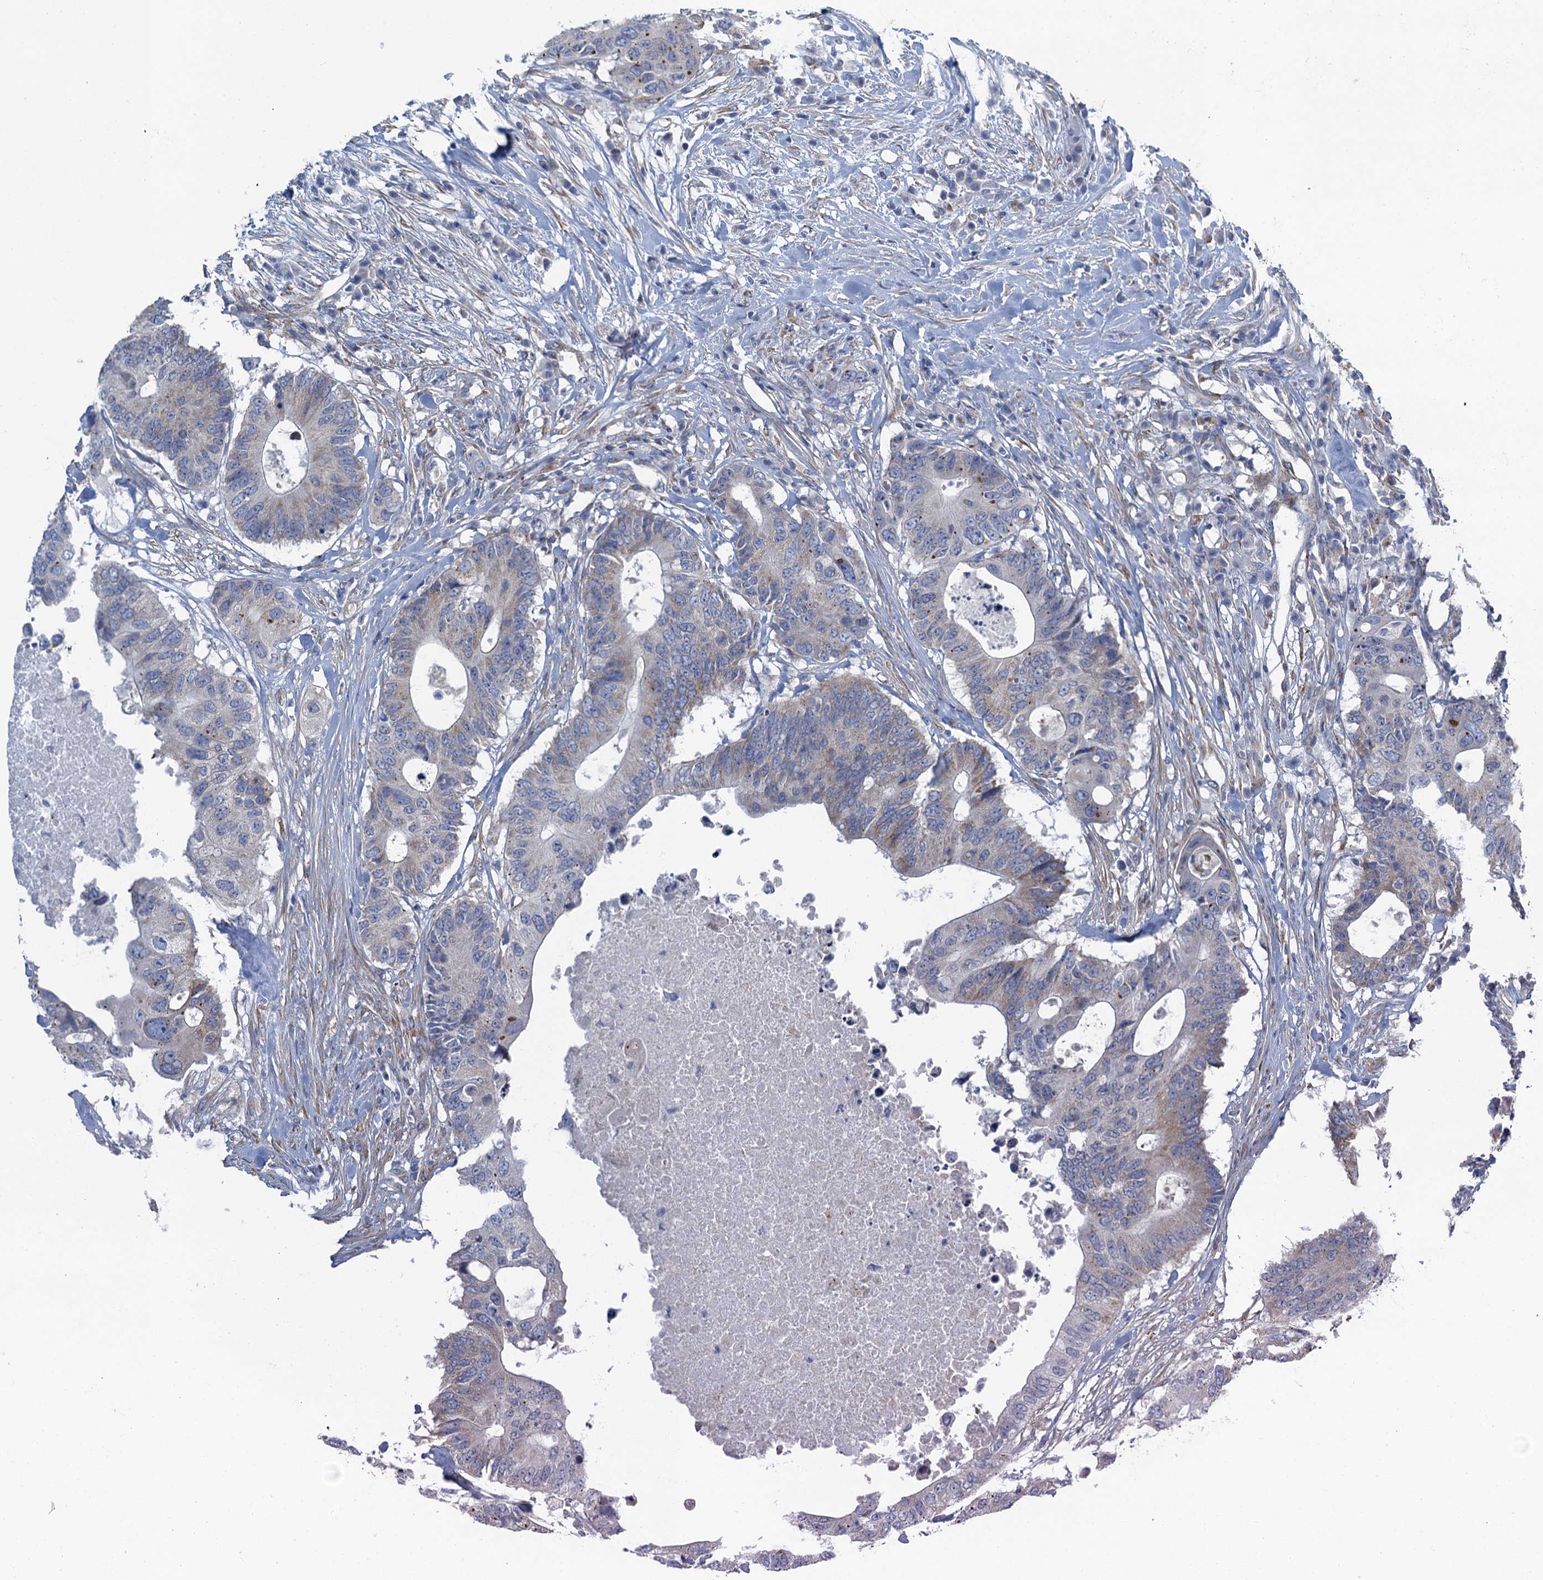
{"staining": {"intensity": "negative", "quantity": "none", "location": "none"}, "tissue": "colorectal cancer", "cell_type": "Tumor cells", "image_type": "cancer", "snomed": [{"axis": "morphology", "description": "Adenocarcinoma, NOS"}, {"axis": "topography", "description": "Colon"}], "caption": "Immunohistochemical staining of human adenocarcinoma (colorectal) exhibits no significant staining in tumor cells.", "gene": "POGLUT3", "patient": {"sex": "male", "age": 71}}